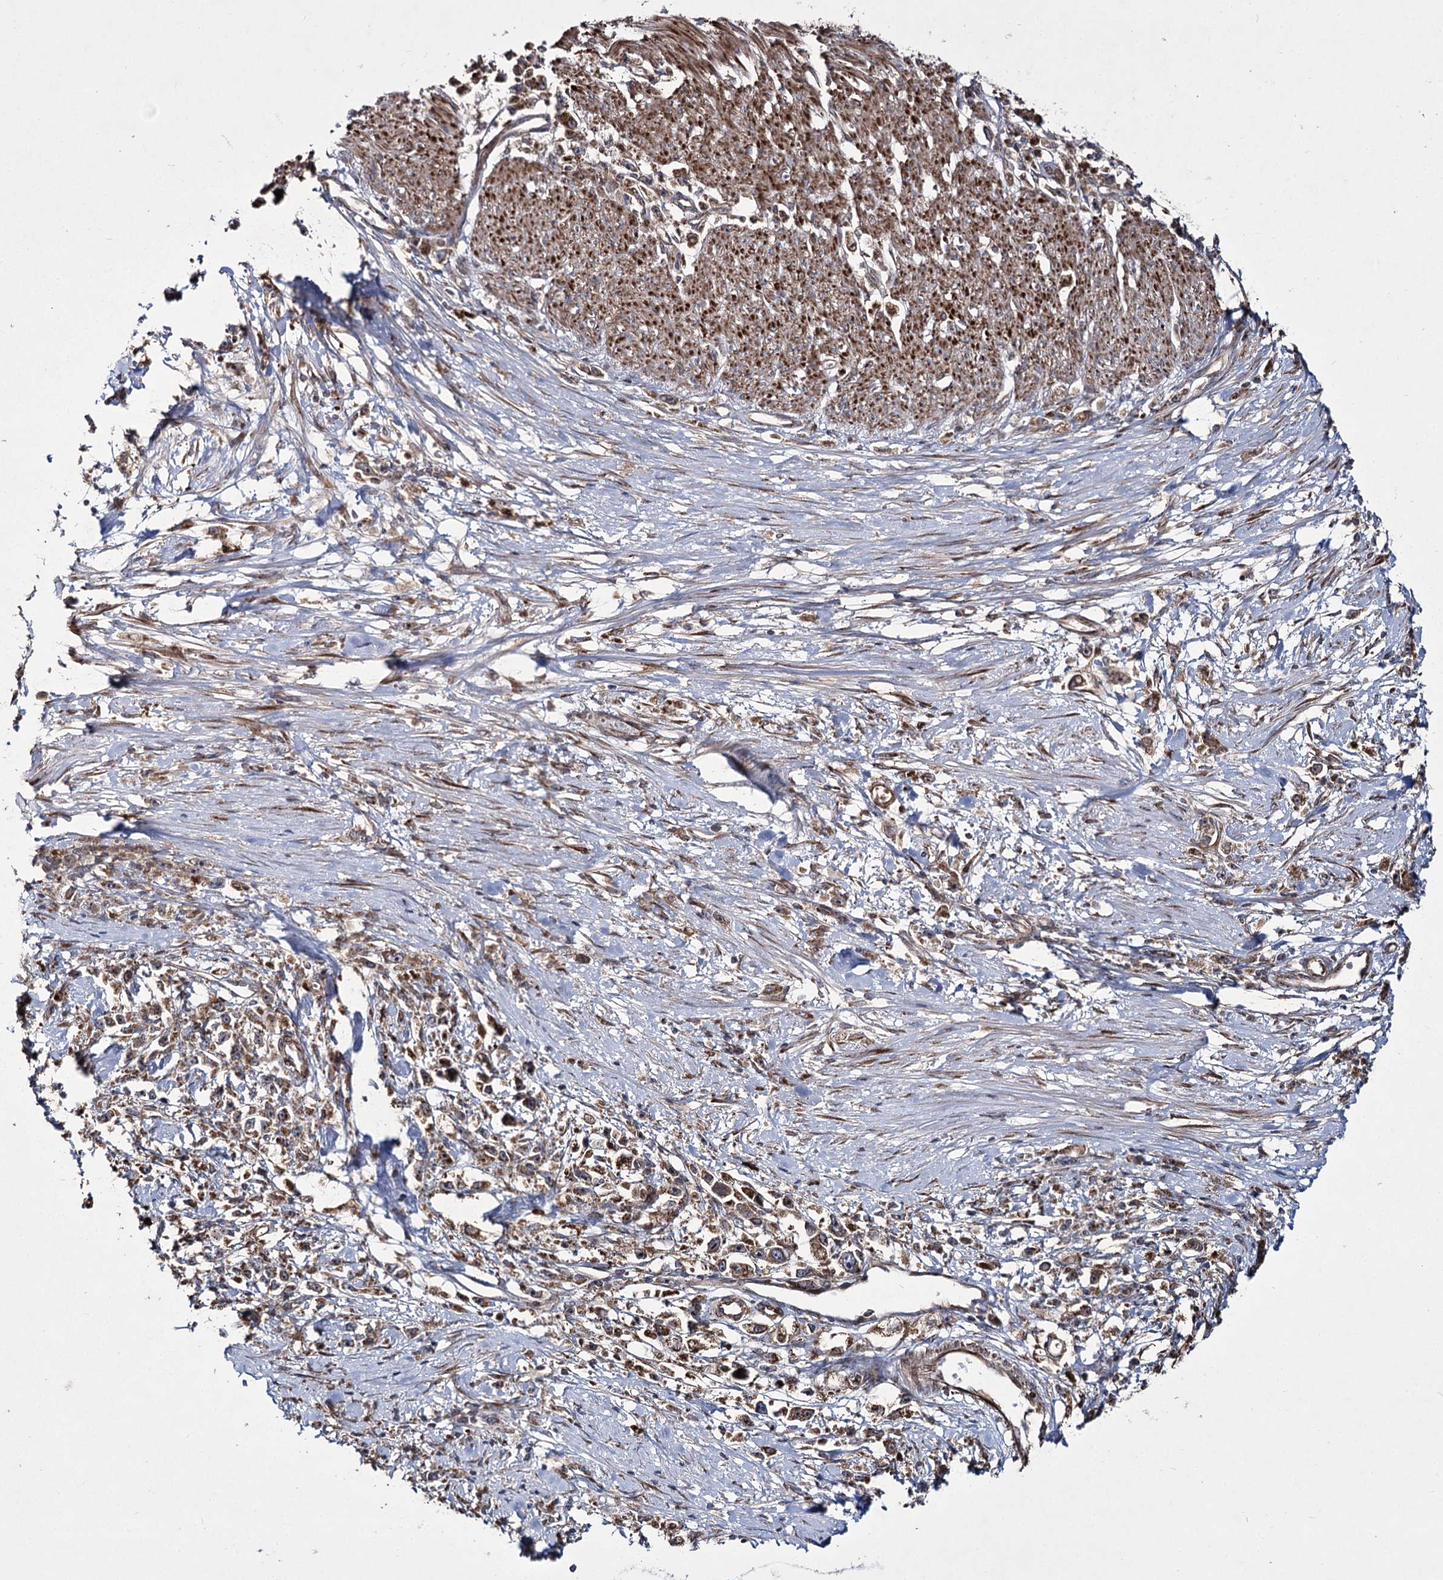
{"staining": {"intensity": "moderate", "quantity": ">75%", "location": "cytoplasmic/membranous"}, "tissue": "stomach cancer", "cell_type": "Tumor cells", "image_type": "cancer", "snomed": [{"axis": "morphology", "description": "Adenocarcinoma, NOS"}, {"axis": "topography", "description": "Stomach"}], "caption": "Human stomach adenocarcinoma stained for a protein (brown) demonstrates moderate cytoplasmic/membranous positive staining in about >75% of tumor cells.", "gene": "HECTD2", "patient": {"sex": "female", "age": 59}}